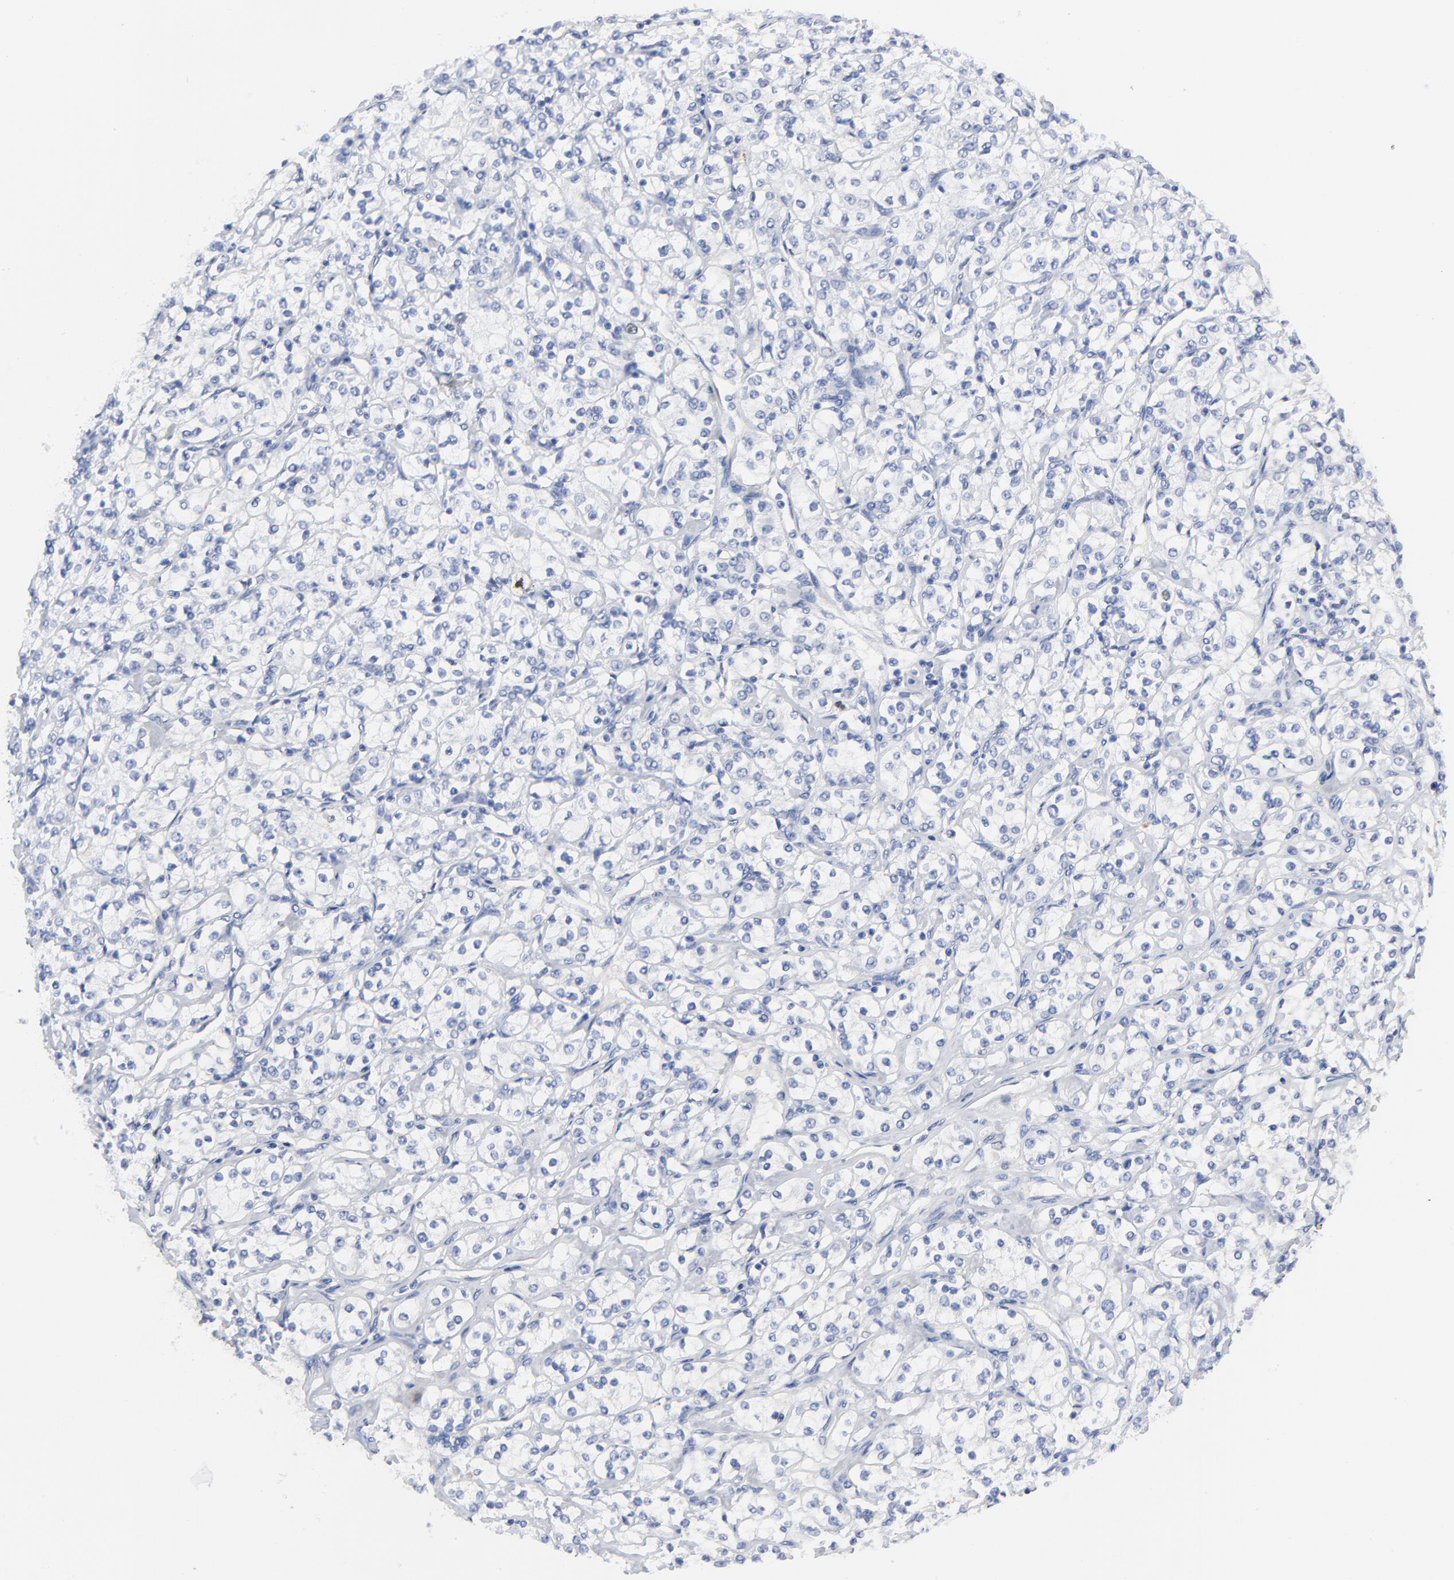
{"staining": {"intensity": "negative", "quantity": "none", "location": "none"}, "tissue": "renal cancer", "cell_type": "Tumor cells", "image_type": "cancer", "snomed": [{"axis": "morphology", "description": "Adenocarcinoma, NOS"}, {"axis": "topography", "description": "Kidney"}], "caption": "Protein analysis of adenocarcinoma (renal) reveals no significant expression in tumor cells. (Immunohistochemistry (ihc), brightfield microscopy, high magnification).", "gene": "CDK1", "patient": {"sex": "male", "age": 77}}